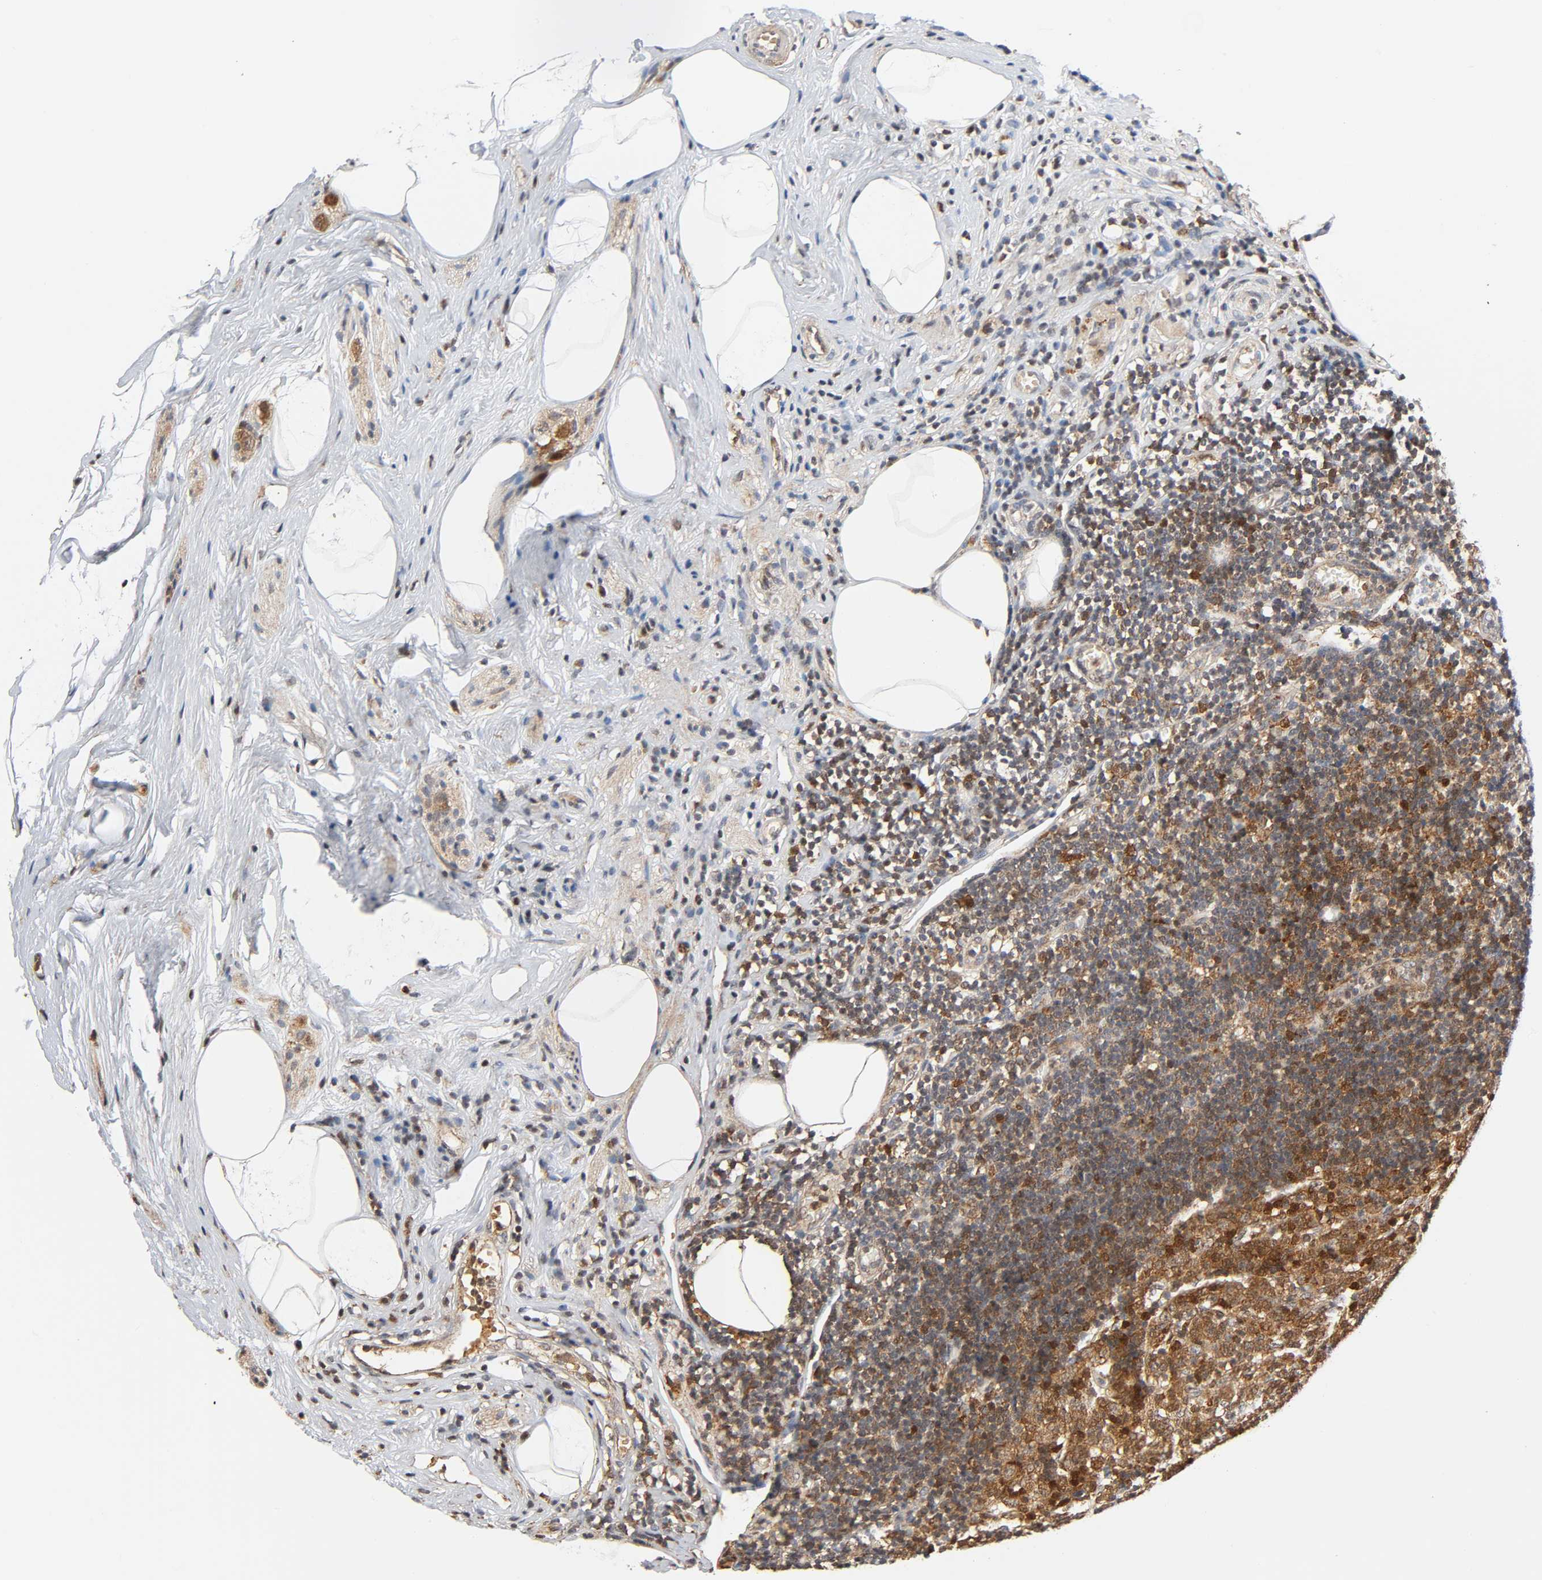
{"staining": {"intensity": "moderate", "quantity": ">75%", "location": "cytoplasmic/membranous"}, "tissue": "appendix", "cell_type": "Glandular cells", "image_type": "normal", "snomed": [{"axis": "morphology", "description": "Normal tissue, NOS"}, {"axis": "topography", "description": "Appendix"}], "caption": "Glandular cells show moderate cytoplasmic/membranous staining in approximately >75% of cells in unremarkable appendix. Nuclei are stained in blue.", "gene": "CASP9", "patient": {"sex": "male", "age": 38}}